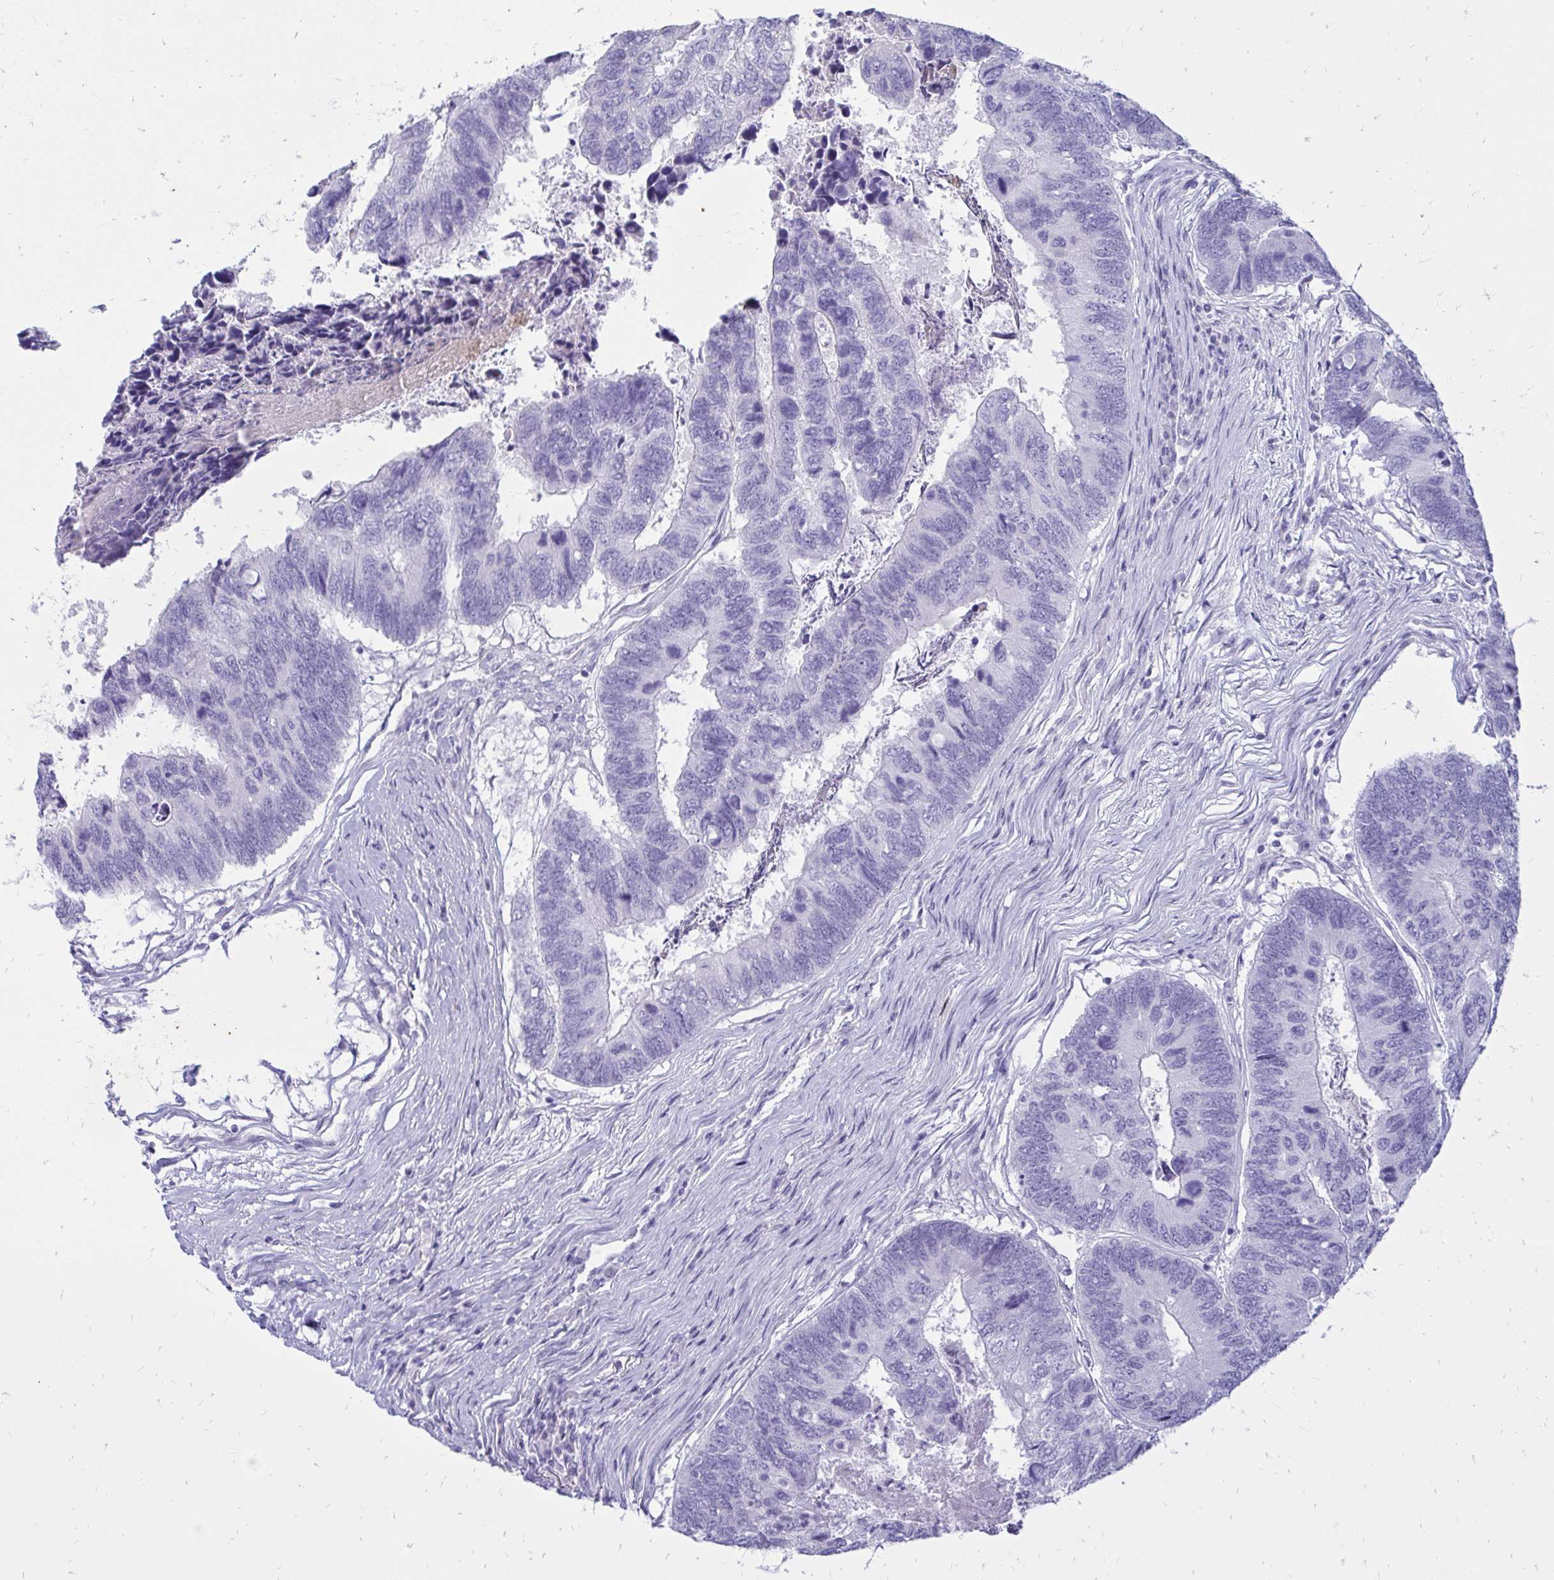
{"staining": {"intensity": "negative", "quantity": "none", "location": "none"}, "tissue": "colorectal cancer", "cell_type": "Tumor cells", "image_type": "cancer", "snomed": [{"axis": "morphology", "description": "Adenocarcinoma, NOS"}, {"axis": "topography", "description": "Colon"}], "caption": "Immunohistochemical staining of colorectal cancer reveals no significant positivity in tumor cells.", "gene": "NANOGNB", "patient": {"sex": "female", "age": 67}}